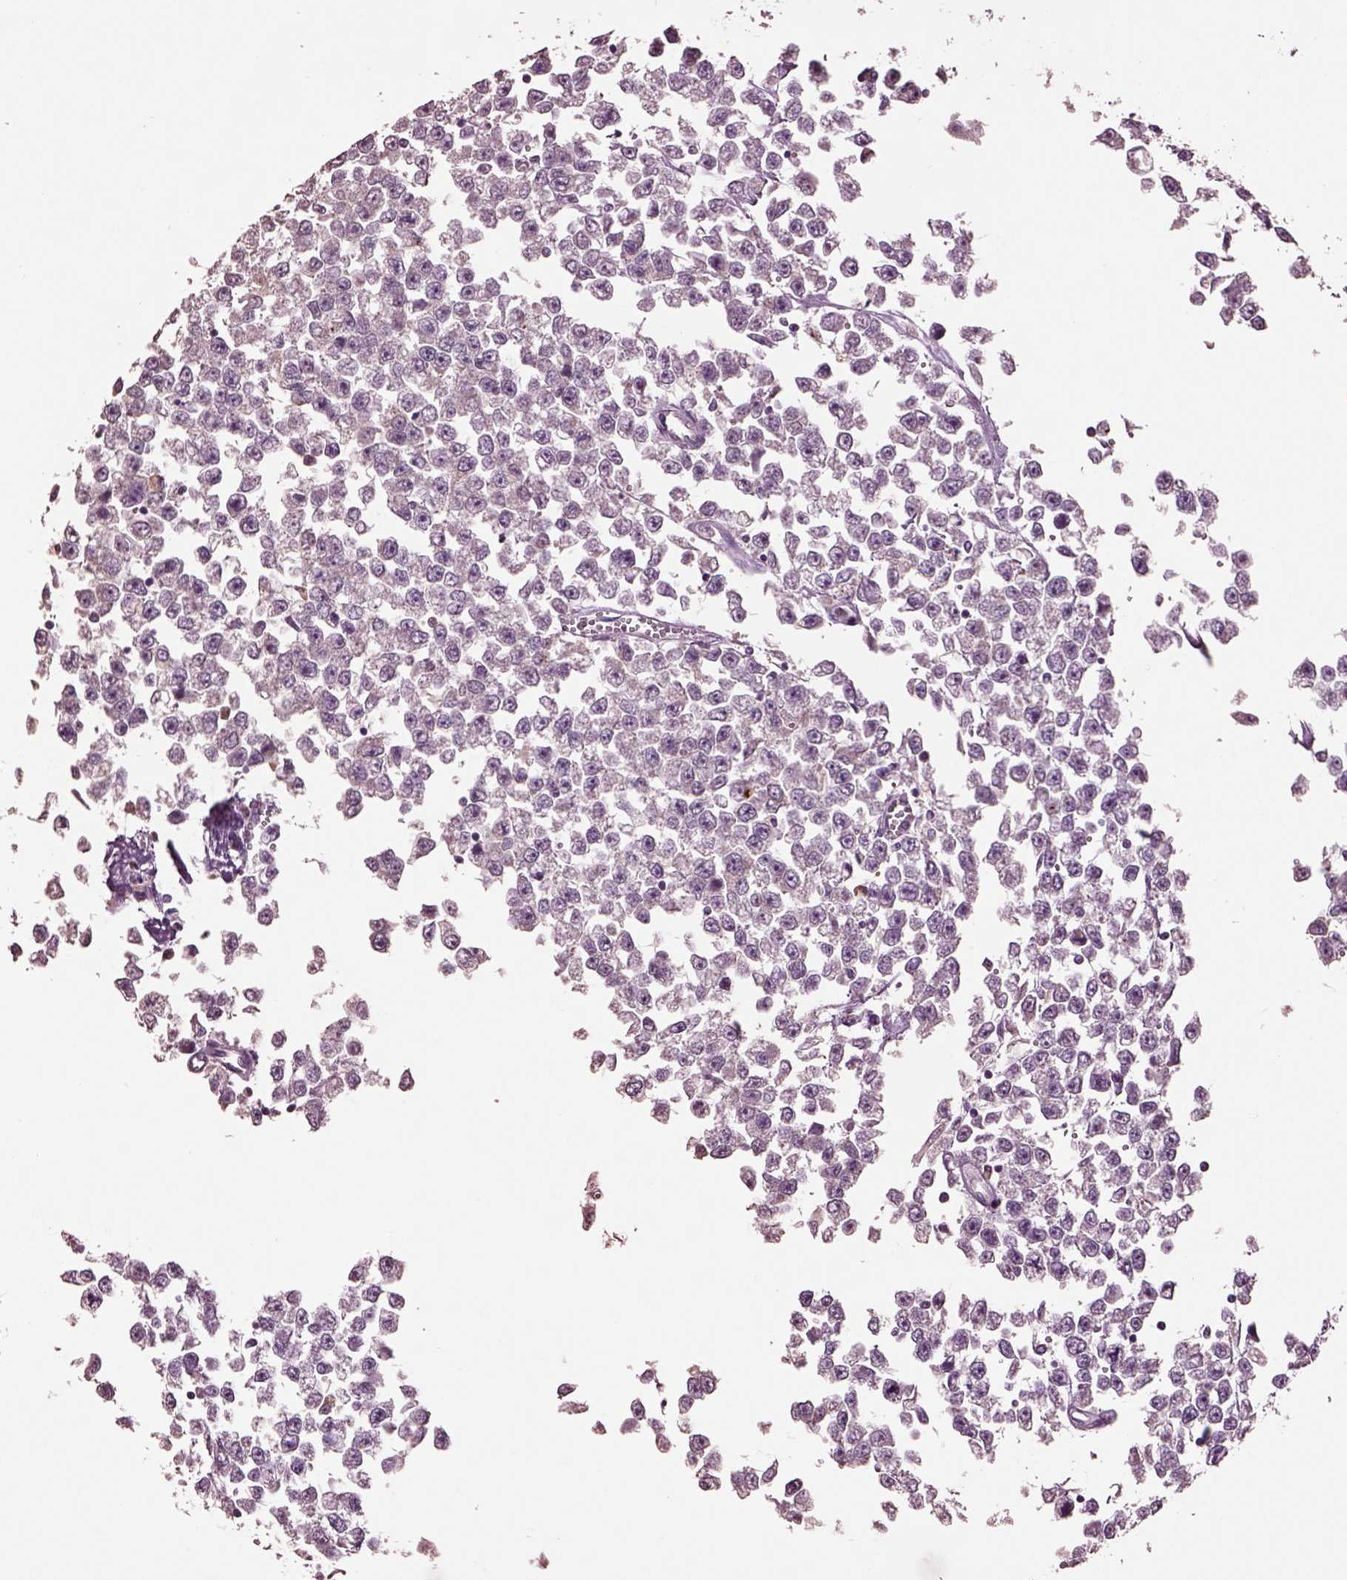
{"staining": {"intensity": "moderate", "quantity": "<25%", "location": "cytoplasmic/membranous"}, "tissue": "testis cancer", "cell_type": "Tumor cells", "image_type": "cancer", "snomed": [{"axis": "morphology", "description": "Seminoma, NOS"}, {"axis": "topography", "description": "Testis"}], "caption": "High-magnification brightfield microscopy of testis cancer stained with DAB (3,3'-diaminobenzidine) (brown) and counterstained with hematoxylin (blue). tumor cells exhibit moderate cytoplasmic/membranous staining is seen in approximately<25% of cells. (Brightfield microscopy of DAB IHC at high magnification).", "gene": "CLPSL1", "patient": {"sex": "male", "age": 34}}